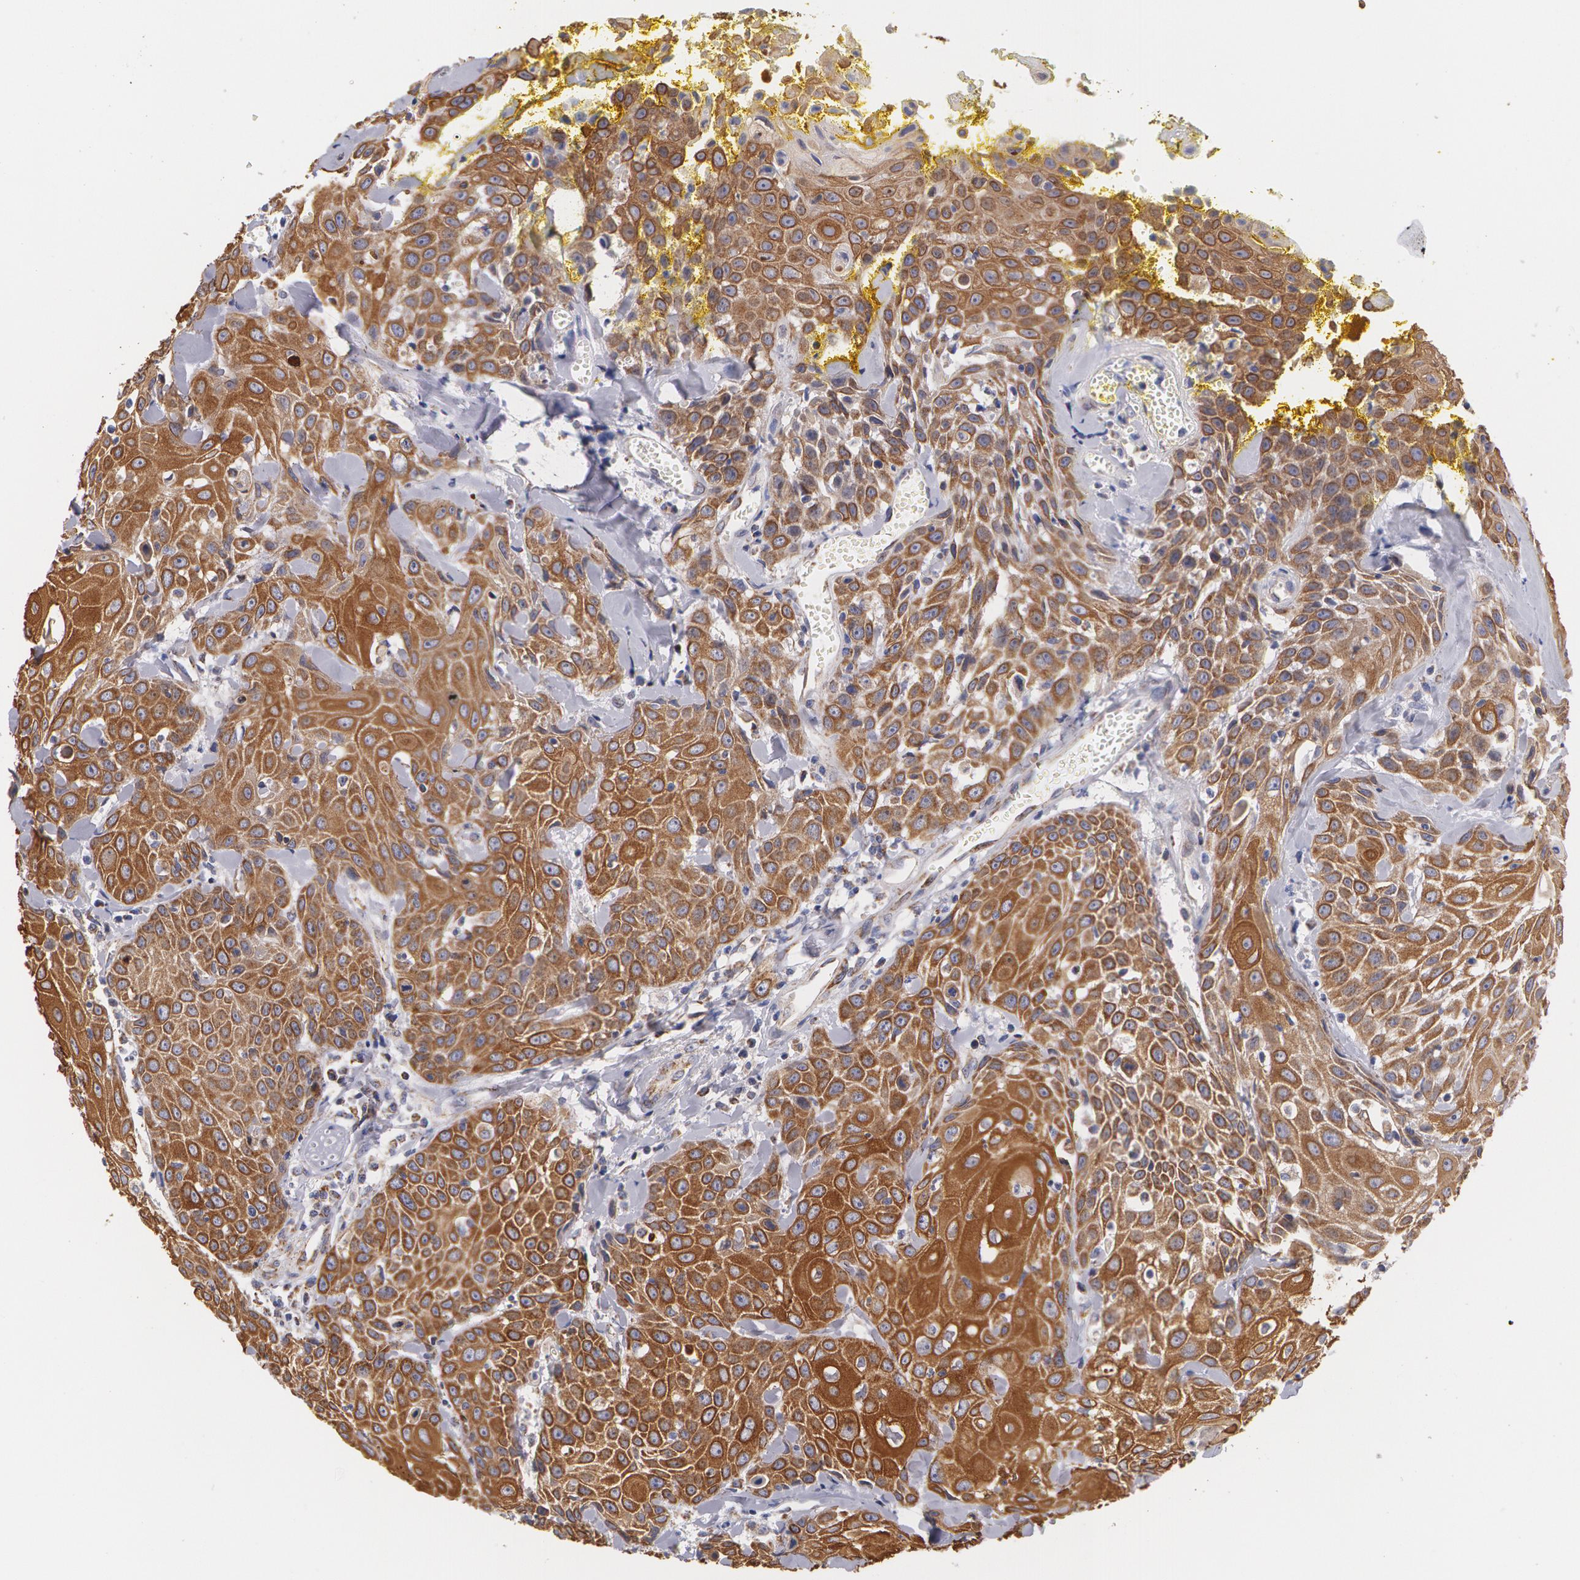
{"staining": {"intensity": "strong", "quantity": ">75%", "location": "cytoplasmic/membranous"}, "tissue": "head and neck cancer", "cell_type": "Tumor cells", "image_type": "cancer", "snomed": [{"axis": "morphology", "description": "Squamous cell carcinoma, NOS"}, {"axis": "topography", "description": "Oral tissue"}, {"axis": "topography", "description": "Head-Neck"}], "caption": "Strong cytoplasmic/membranous expression for a protein is appreciated in approximately >75% of tumor cells of head and neck cancer (squamous cell carcinoma) using immunohistochemistry (IHC).", "gene": "KRT18", "patient": {"sex": "female", "age": 82}}